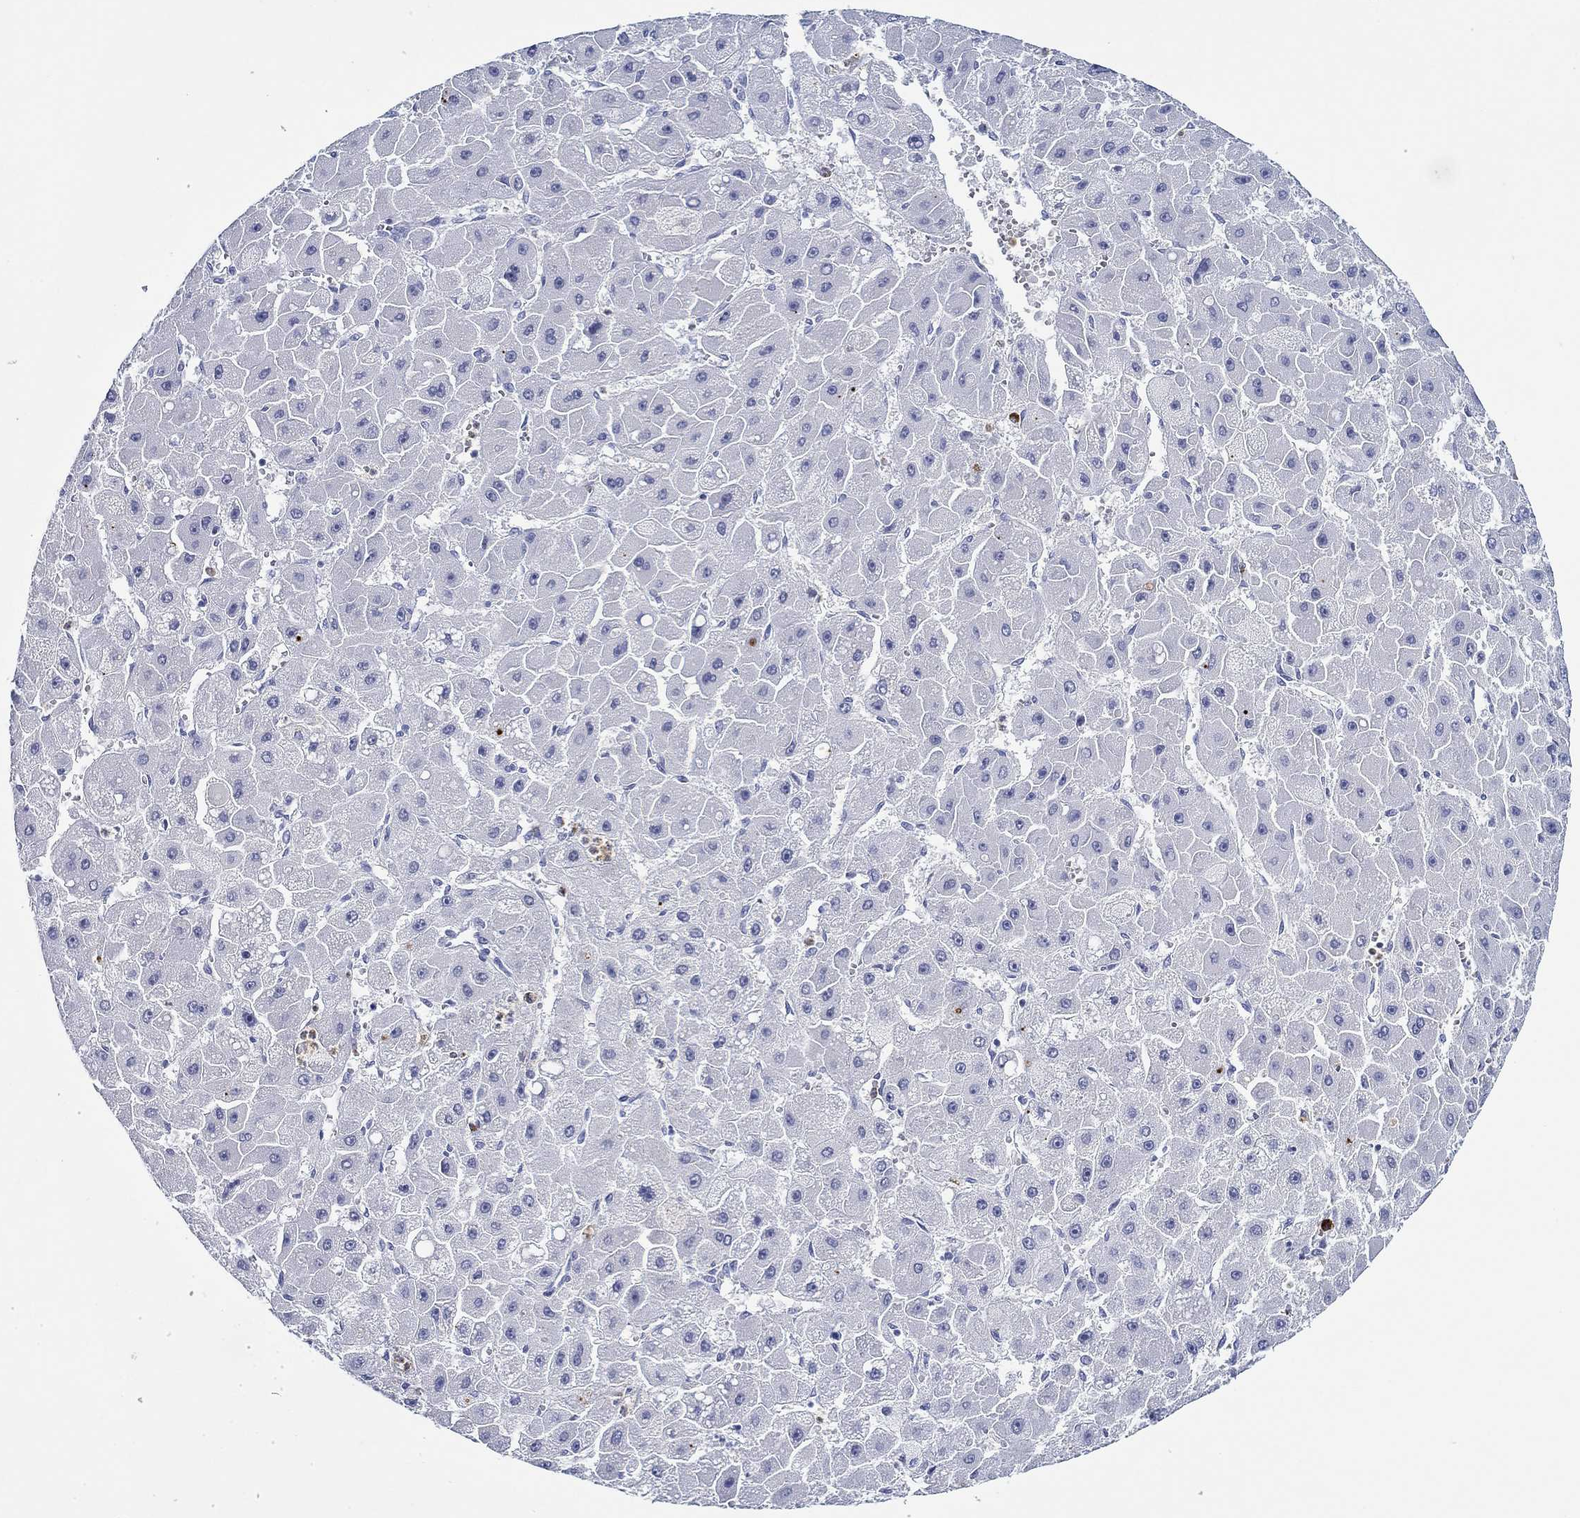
{"staining": {"intensity": "negative", "quantity": "none", "location": "none"}, "tissue": "liver cancer", "cell_type": "Tumor cells", "image_type": "cancer", "snomed": [{"axis": "morphology", "description": "Carcinoma, Hepatocellular, NOS"}, {"axis": "topography", "description": "Liver"}], "caption": "There is no significant positivity in tumor cells of liver cancer.", "gene": "EPX", "patient": {"sex": "female", "age": 25}}